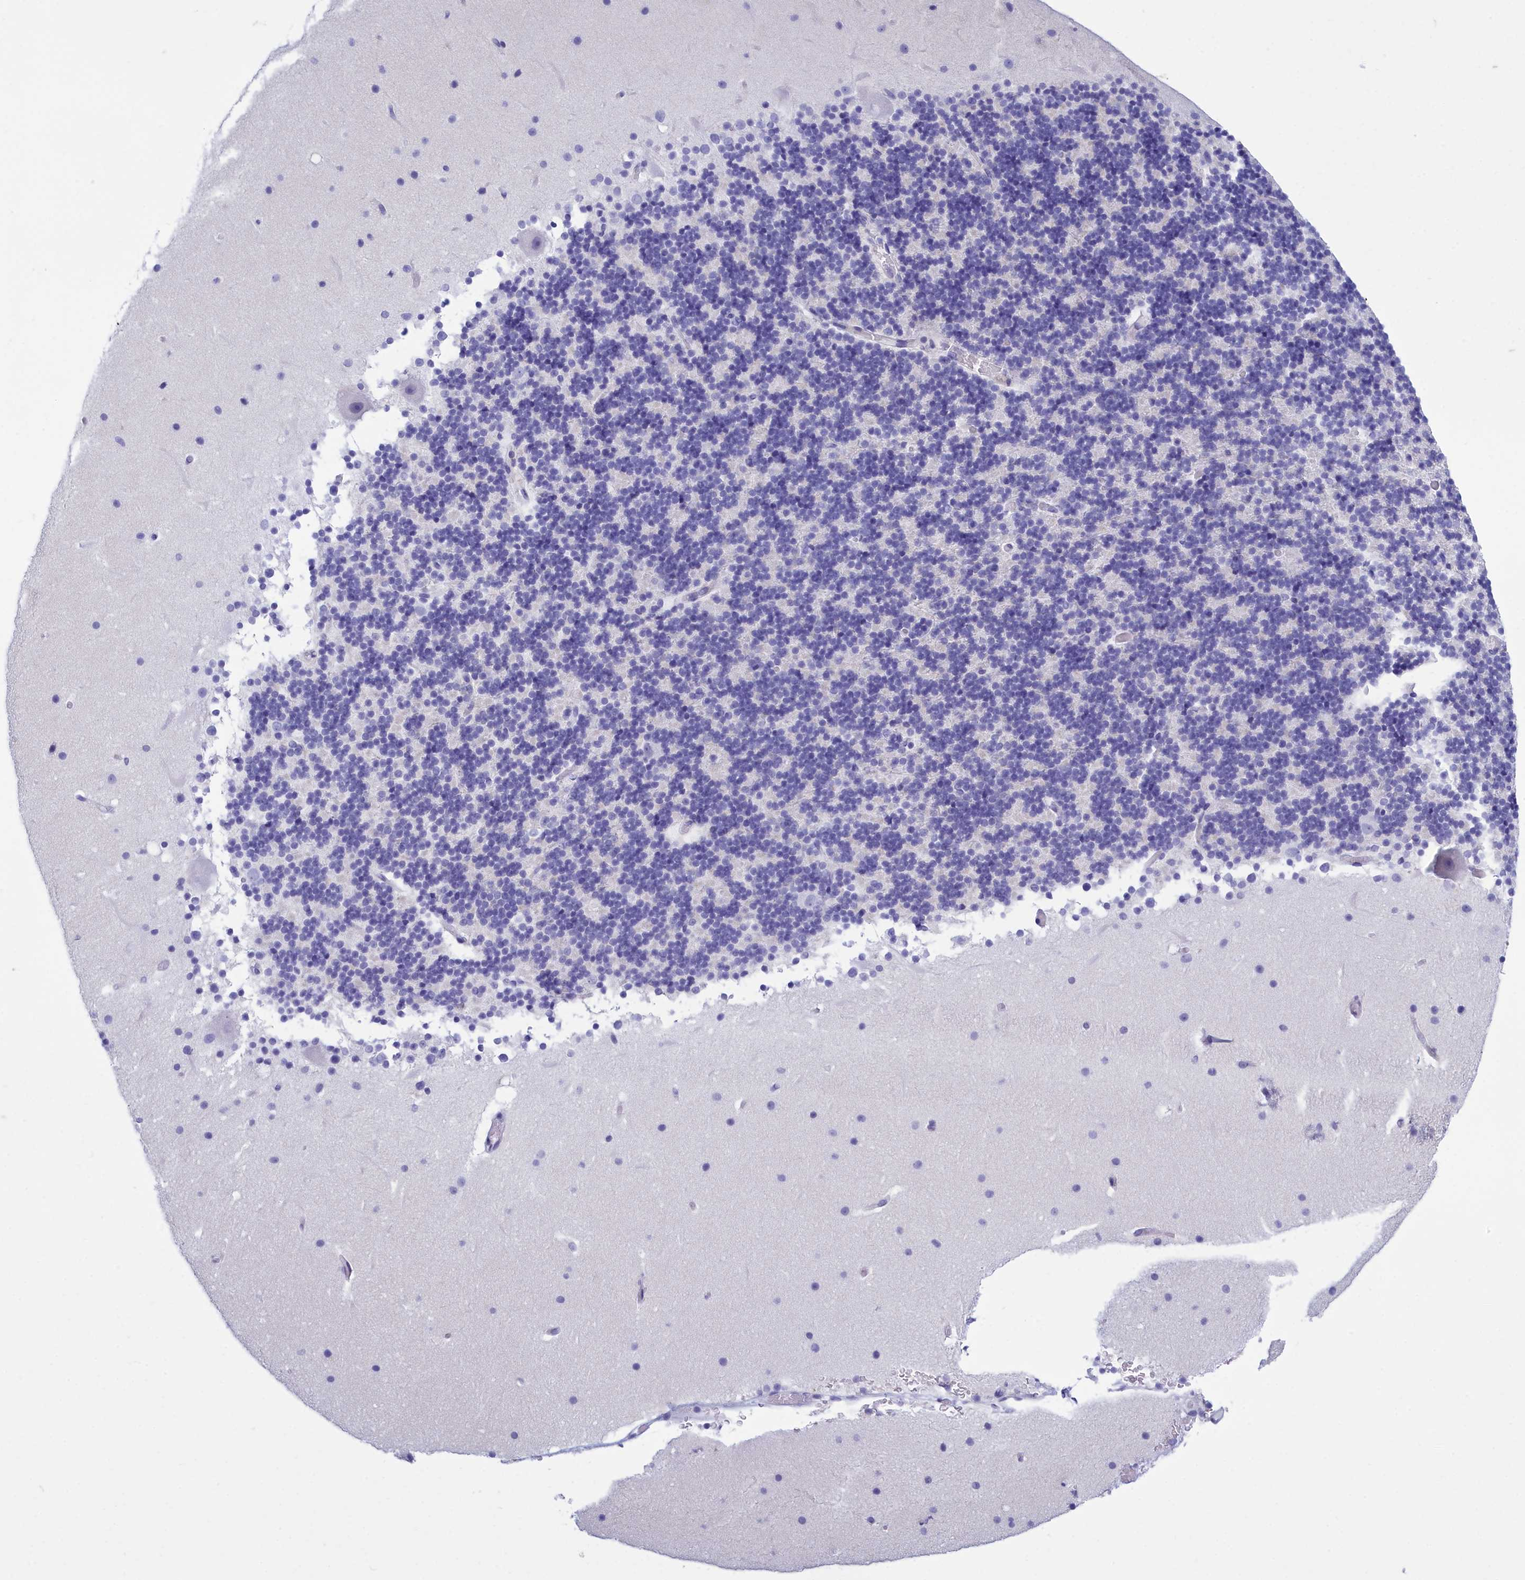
{"staining": {"intensity": "negative", "quantity": "none", "location": "none"}, "tissue": "cerebellum", "cell_type": "Cells in granular layer", "image_type": "normal", "snomed": [{"axis": "morphology", "description": "Normal tissue, NOS"}, {"axis": "topography", "description": "Cerebellum"}], "caption": "Immunohistochemistry photomicrograph of normal cerebellum stained for a protein (brown), which shows no expression in cells in granular layer. Nuclei are stained in blue.", "gene": "TMEM97", "patient": {"sex": "male", "age": 57}}